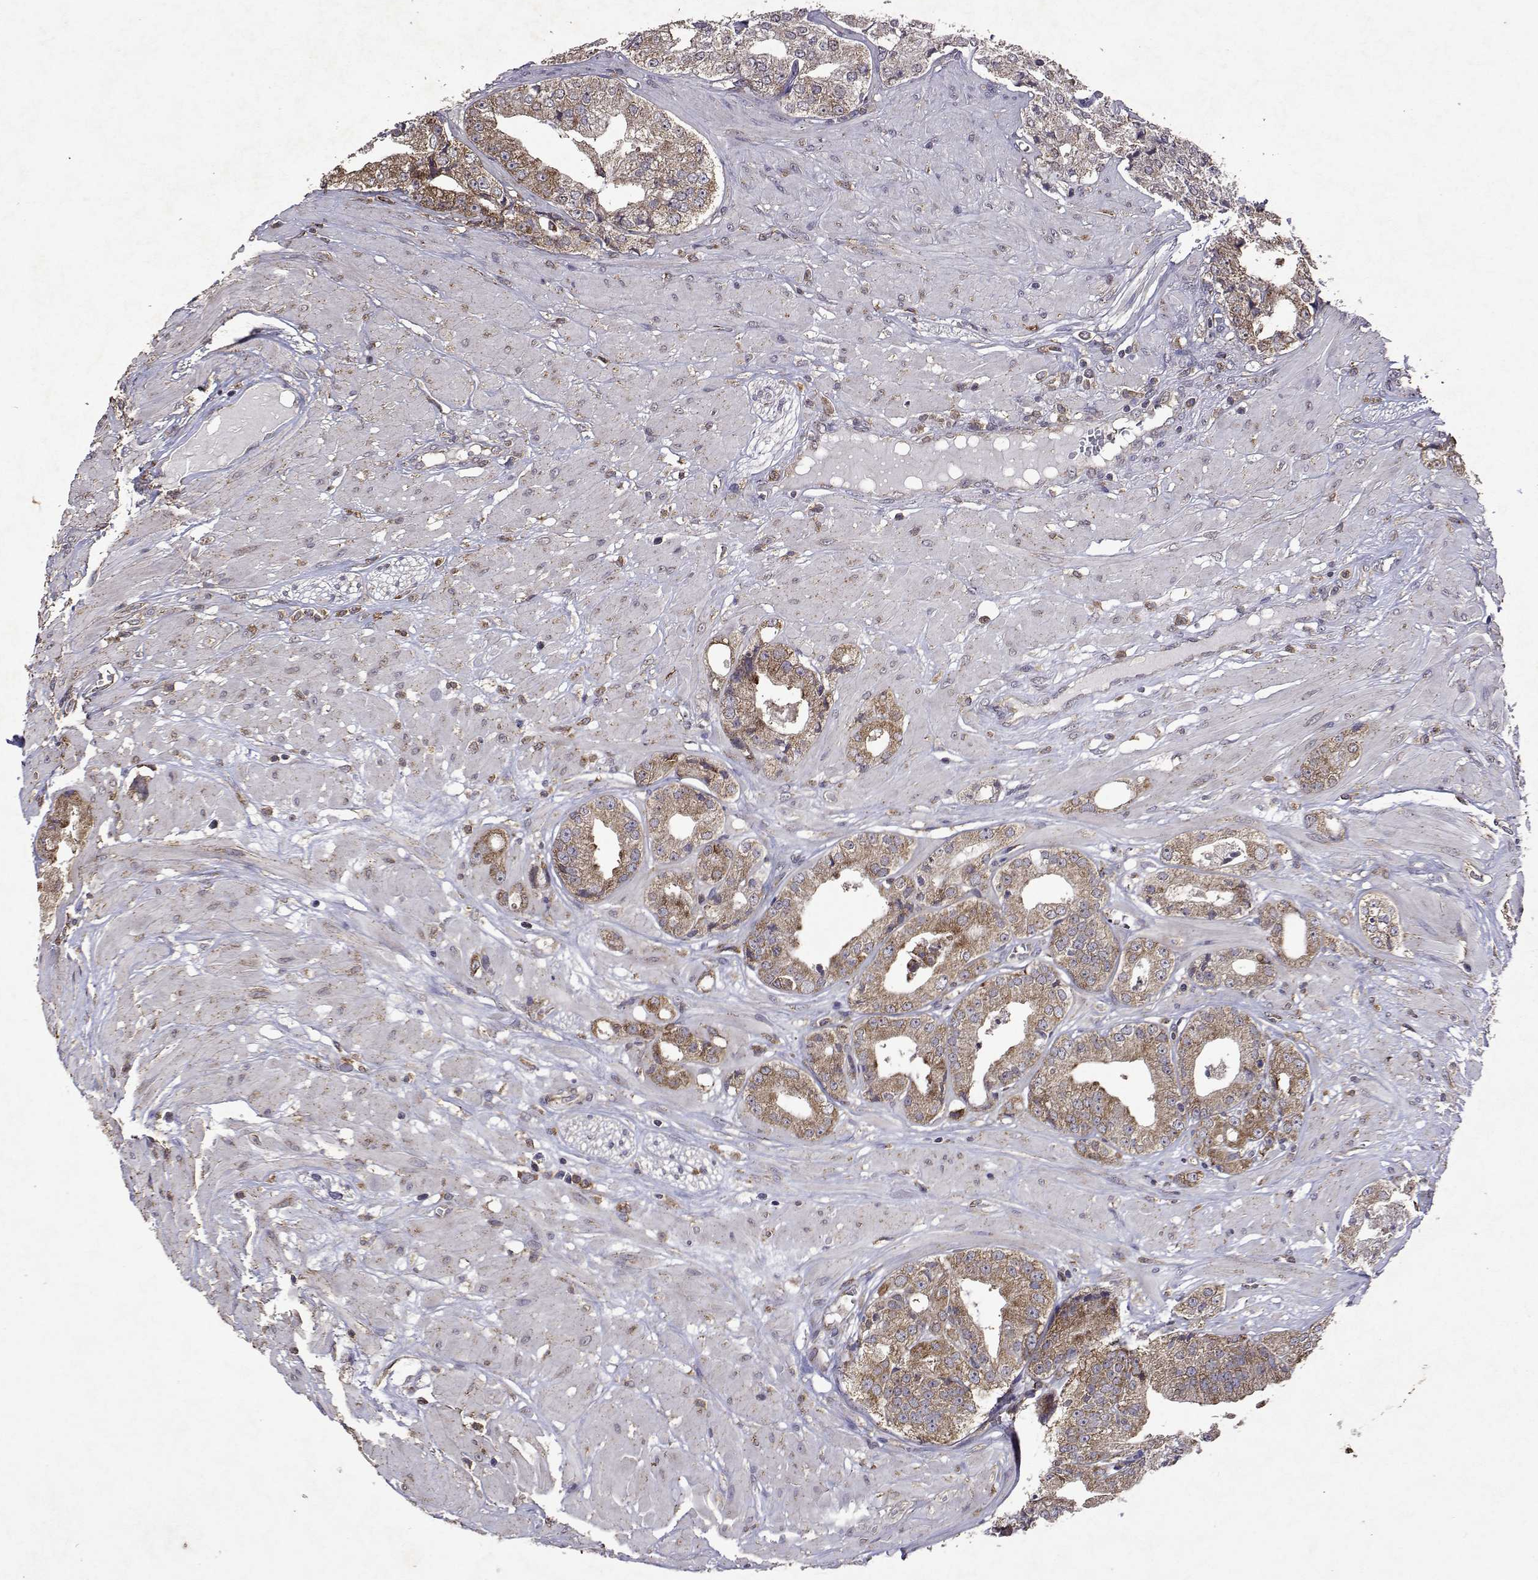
{"staining": {"intensity": "weak", "quantity": "25%-75%", "location": "cytoplasmic/membranous"}, "tissue": "prostate cancer", "cell_type": "Tumor cells", "image_type": "cancer", "snomed": [{"axis": "morphology", "description": "Adenocarcinoma, Low grade"}, {"axis": "topography", "description": "Prostate"}], "caption": "Adenocarcinoma (low-grade) (prostate) stained with IHC reveals weak cytoplasmic/membranous expression in approximately 25%-75% of tumor cells.", "gene": "TARBP2", "patient": {"sex": "male", "age": 60}}